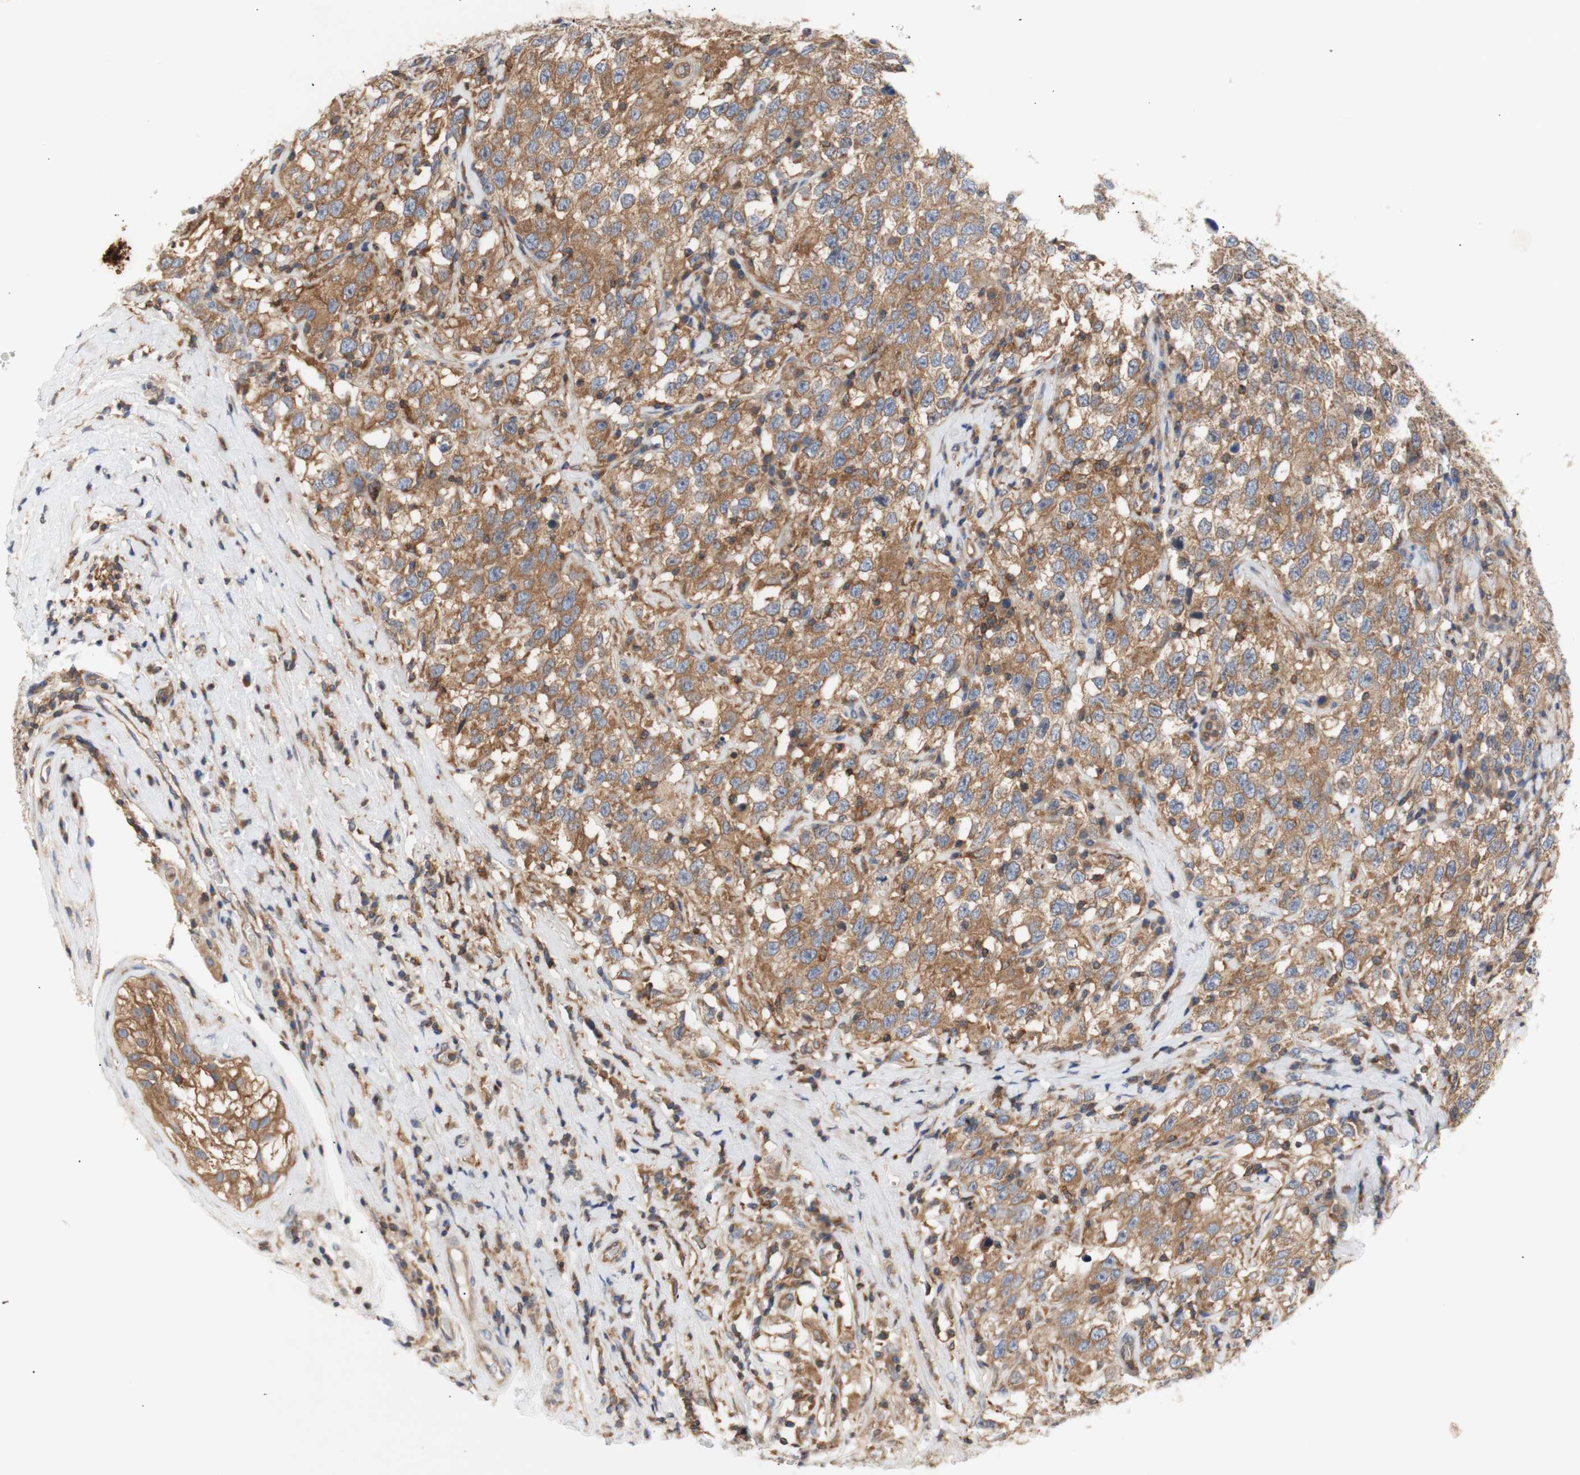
{"staining": {"intensity": "moderate", "quantity": ">75%", "location": "cytoplasmic/membranous"}, "tissue": "testis cancer", "cell_type": "Tumor cells", "image_type": "cancer", "snomed": [{"axis": "morphology", "description": "Seminoma, NOS"}, {"axis": "topography", "description": "Testis"}], "caption": "Tumor cells show medium levels of moderate cytoplasmic/membranous positivity in approximately >75% of cells in human seminoma (testis).", "gene": "IKBKG", "patient": {"sex": "male", "age": 41}}